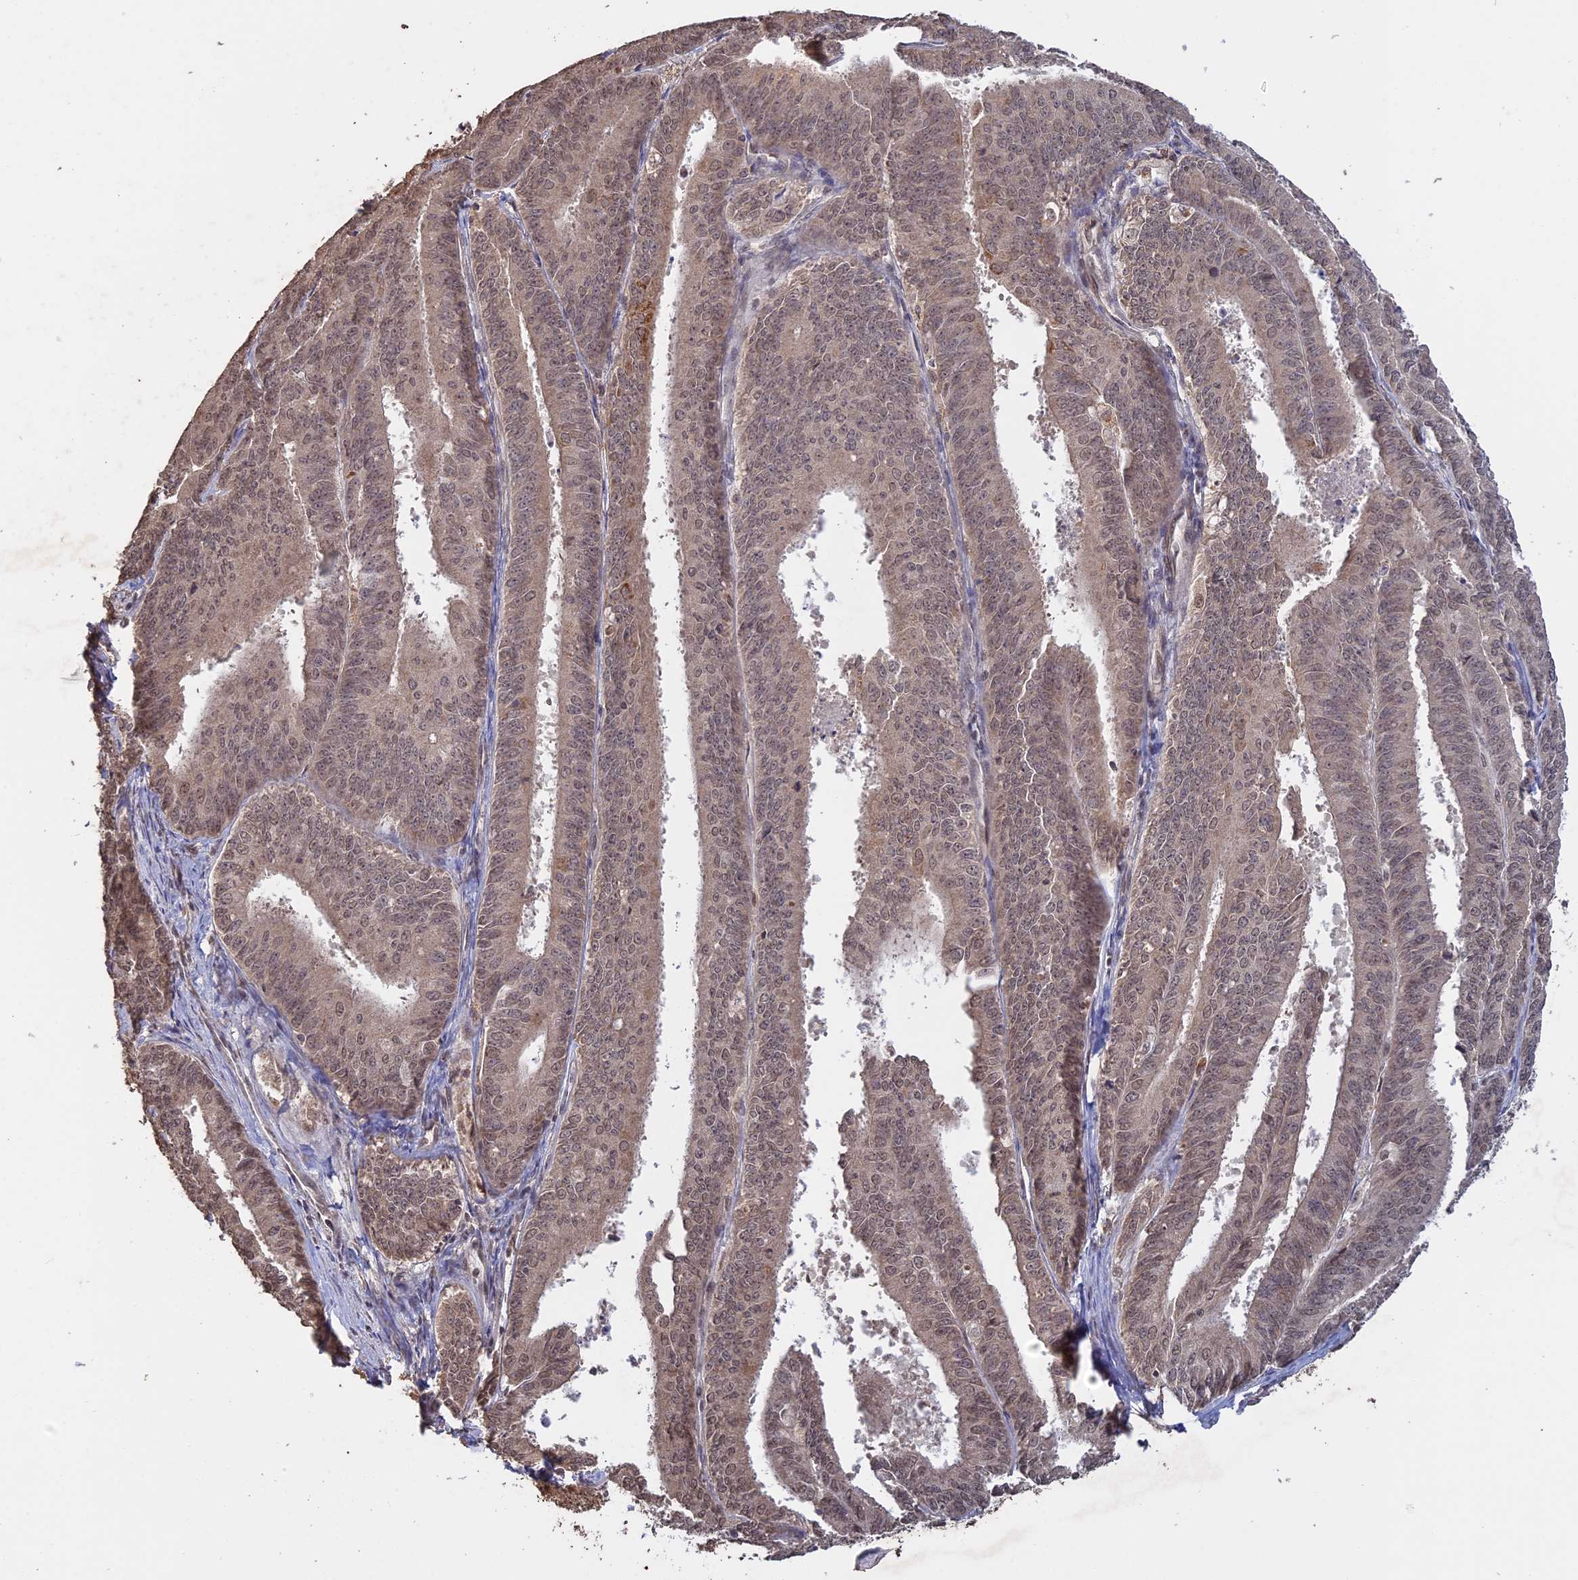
{"staining": {"intensity": "weak", "quantity": ">75%", "location": "nuclear"}, "tissue": "endometrial cancer", "cell_type": "Tumor cells", "image_type": "cancer", "snomed": [{"axis": "morphology", "description": "Adenocarcinoma, NOS"}, {"axis": "topography", "description": "Endometrium"}], "caption": "Weak nuclear expression for a protein is seen in about >75% of tumor cells of endometrial adenocarcinoma using immunohistochemistry.", "gene": "FAM210B", "patient": {"sex": "female", "age": 73}}